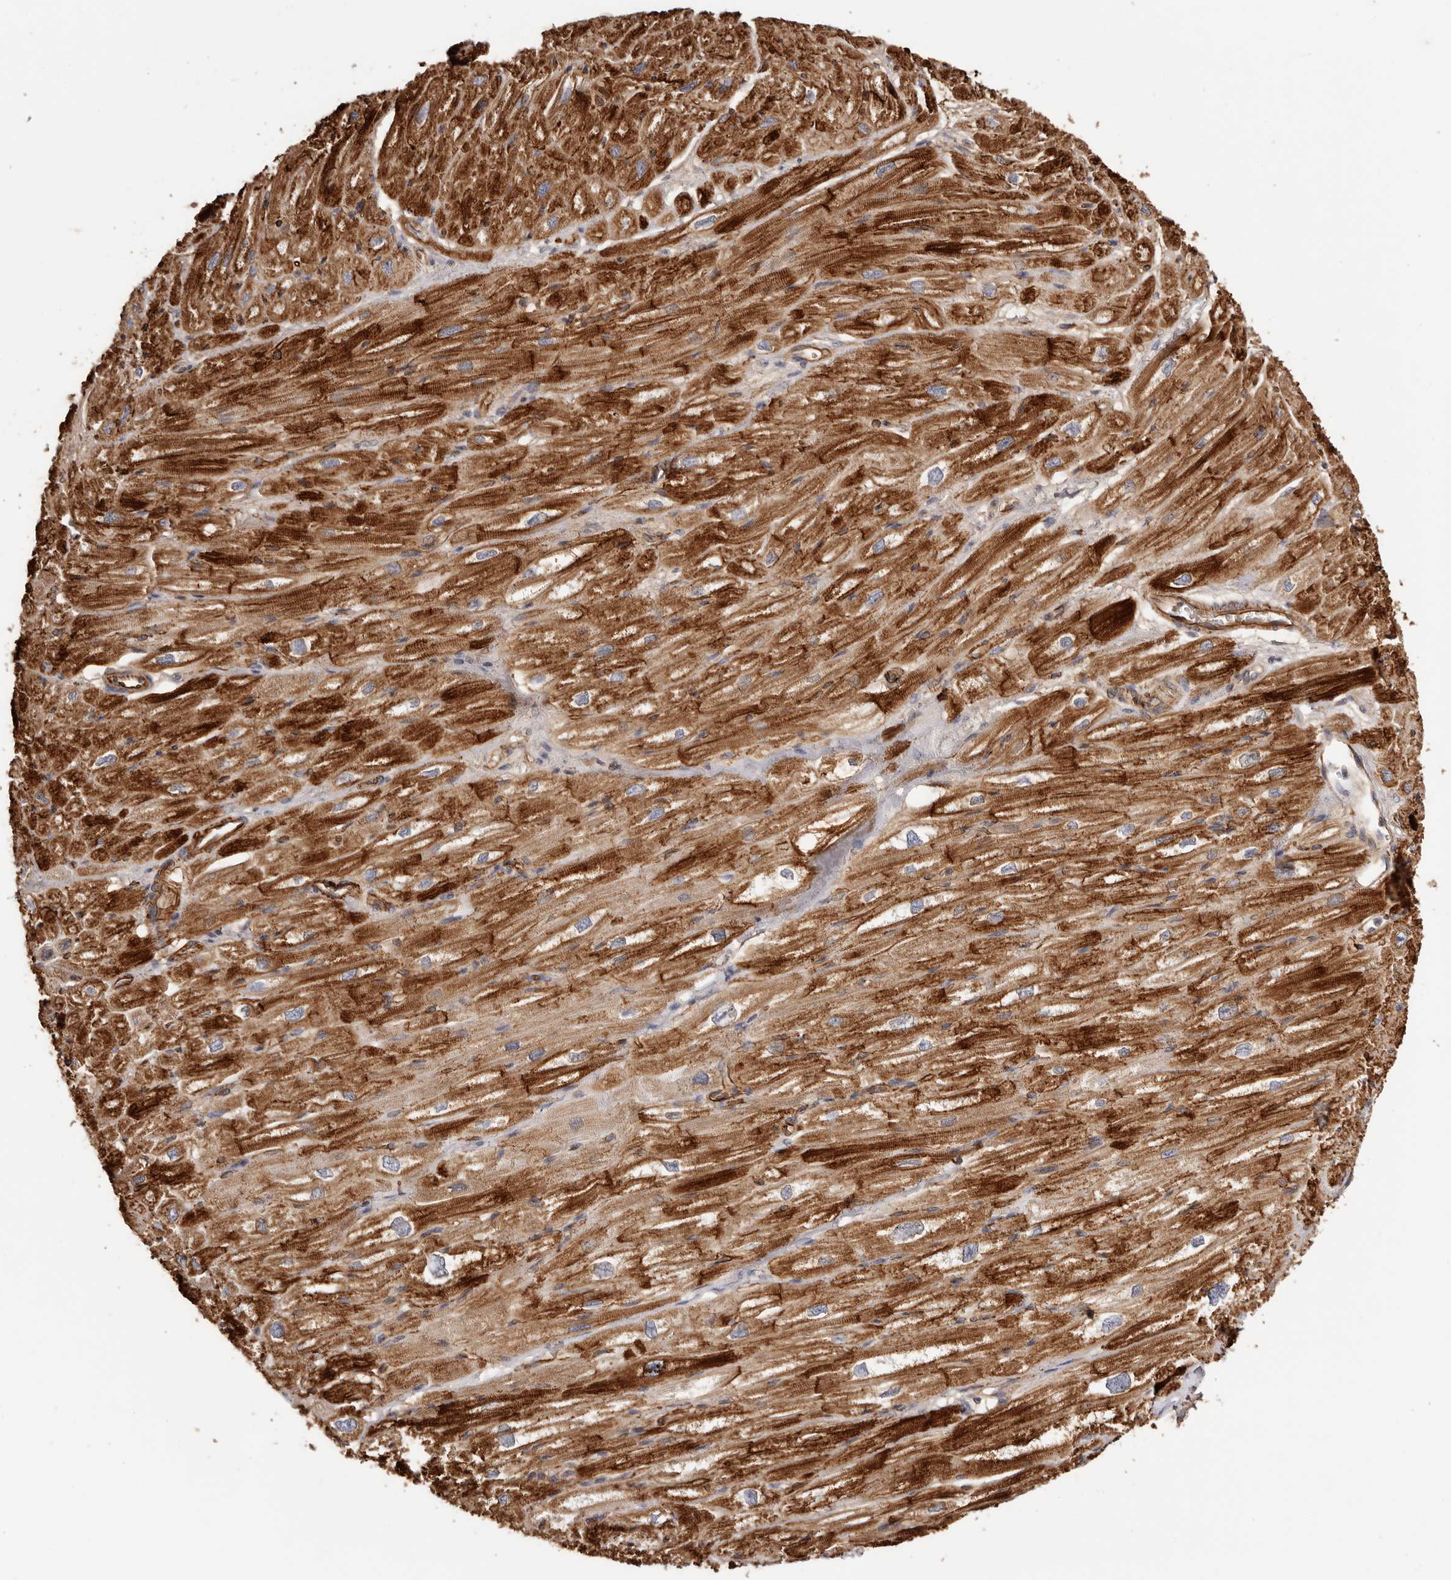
{"staining": {"intensity": "strong", "quantity": "<25%", "location": "cytoplasmic/membranous"}, "tissue": "heart muscle", "cell_type": "Cardiomyocytes", "image_type": "normal", "snomed": [{"axis": "morphology", "description": "Normal tissue, NOS"}, {"axis": "topography", "description": "Heart"}], "caption": "Immunohistochemistry (IHC) of benign human heart muscle exhibits medium levels of strong cytoplasmic/membranous positivity in approximately <25% of cardiomyocytes. (DAB (3,3'-diaminobenzidine) = brown stain, brightfield microscopy at high magnification).", "gene": "ZNF557", "patient": {"sex": "male", "age": 50}}